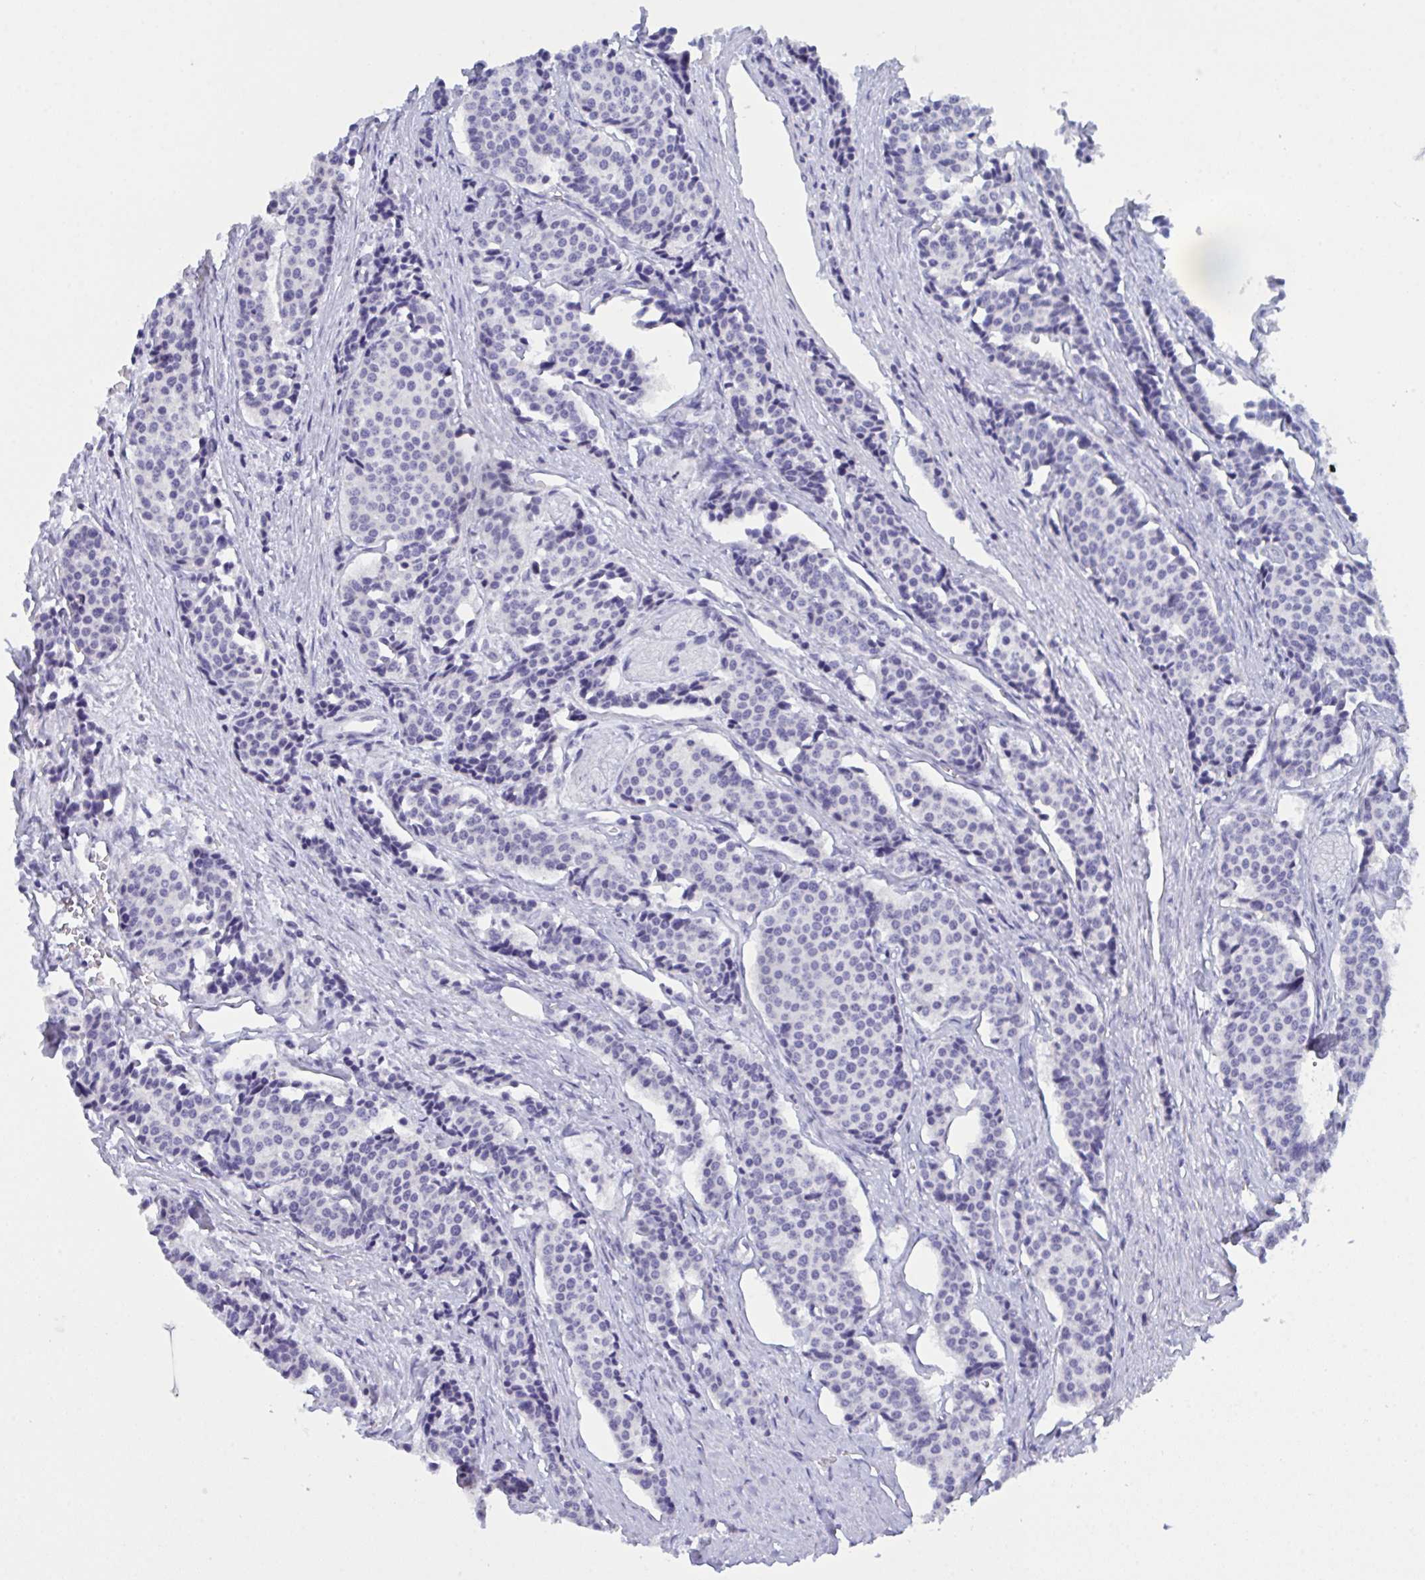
{"staining": {"intensity": "negative", "quantity": "none", "location": "none"}, "tissue": "carcinoid", "cell_type": "Tumor cells", "image_type": "cancer", "snomed": [{"axis": "morphology", "description": "Carcinoid, malignant, NOS"}, {"axis": "topography", "description": "Small intestine"}], "caption": "An immunohistochemistry photomicrograph of carcinoid is shown. There is no staining in tumor cells of carcinoid.", "gene": "SERPINB13", "patient": {"sex": "male", "age": 73}}